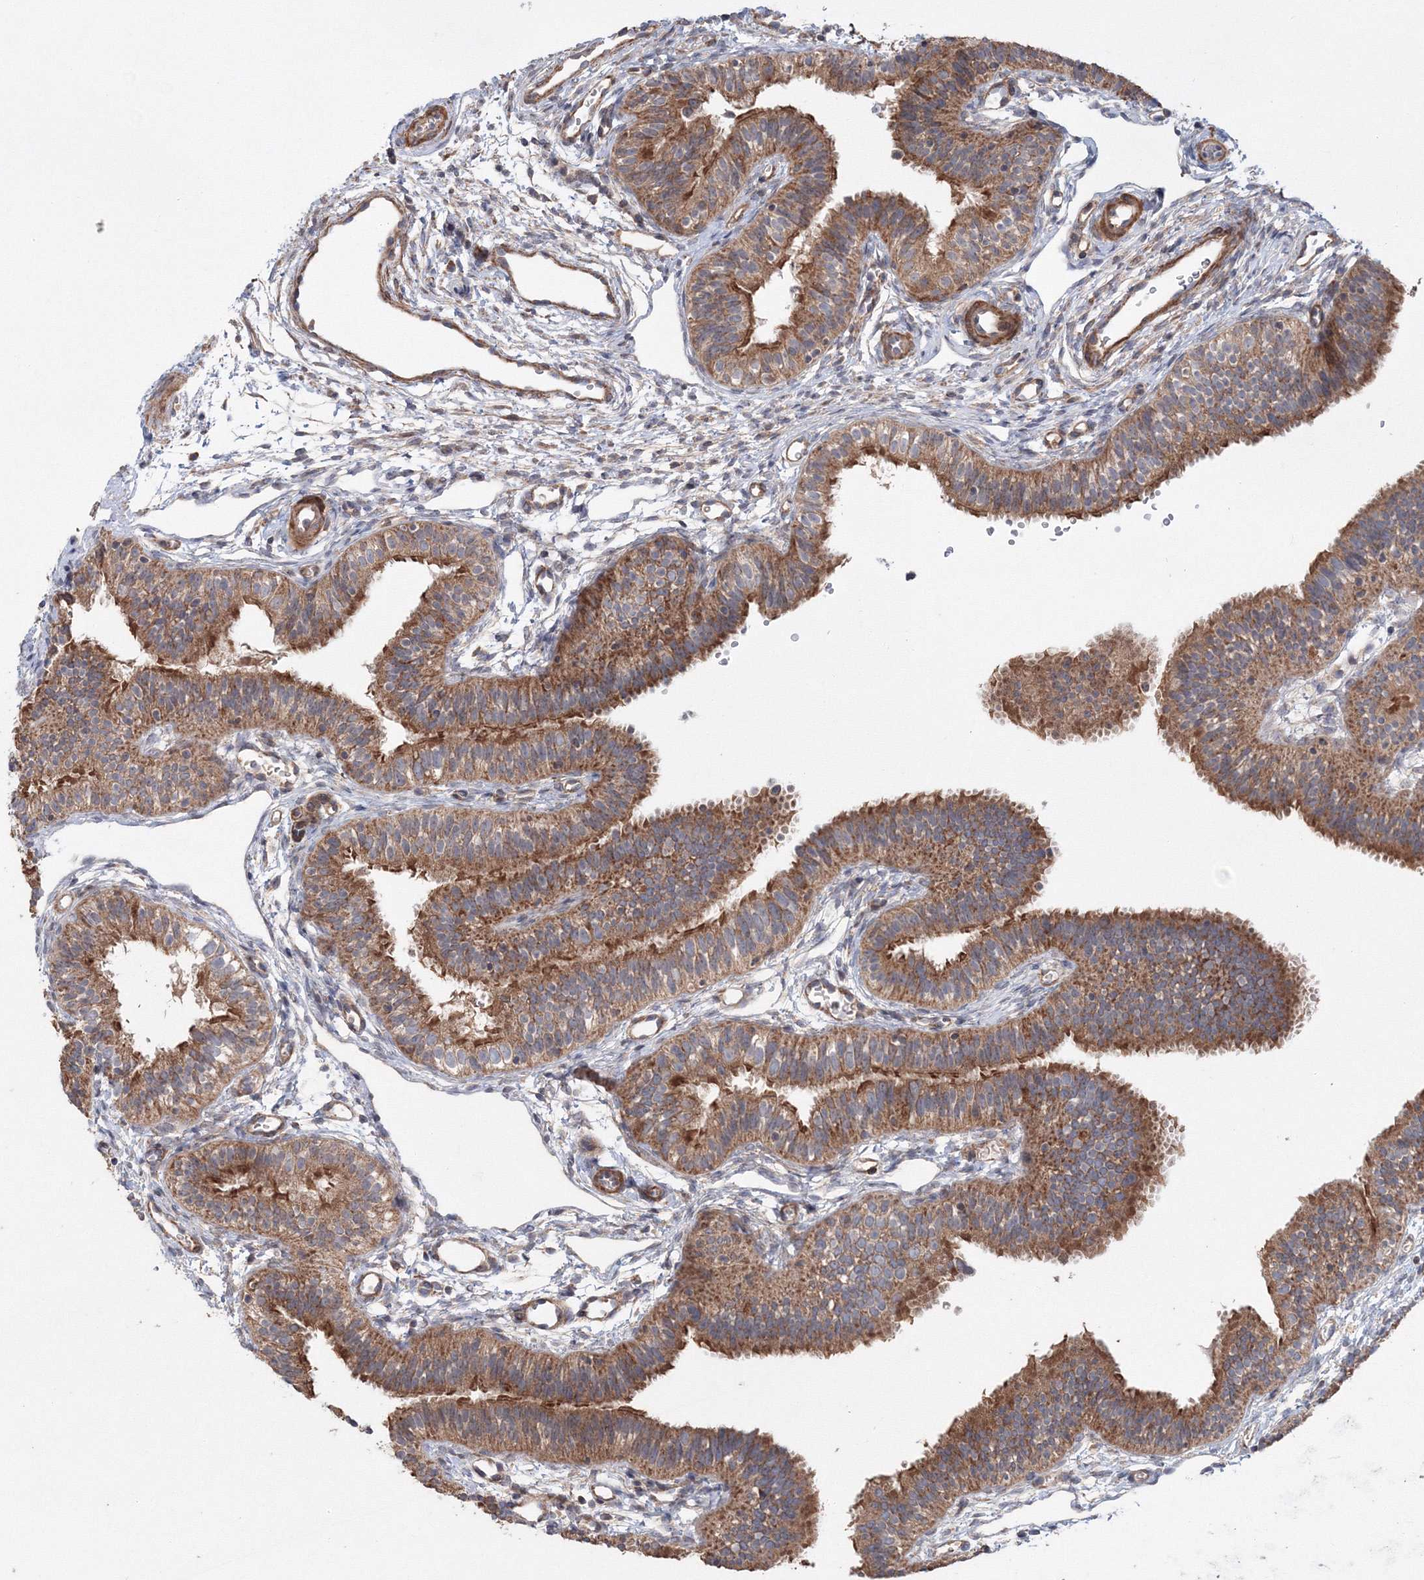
{"staining": {"intensity": "strong", "quantity": ">75%", "location": "cytoplasmic/membranous"}, "tissue": "fallopian tube", "cell_type": "Glandular cells", "image_type": "normal", "snomed": [{"axis": "morphology", "description": "Normal tissue, NOS"}, {"axis": "topography", "description": "Fallopian tube"}], "caption": "Glandular cells display high levels of strong cytoplasmic/membranous positivity in approximately >75% of cells in benign fallopian tube.", "gene": "NOA1", "patient": {"sex": "female", "age": 35}}